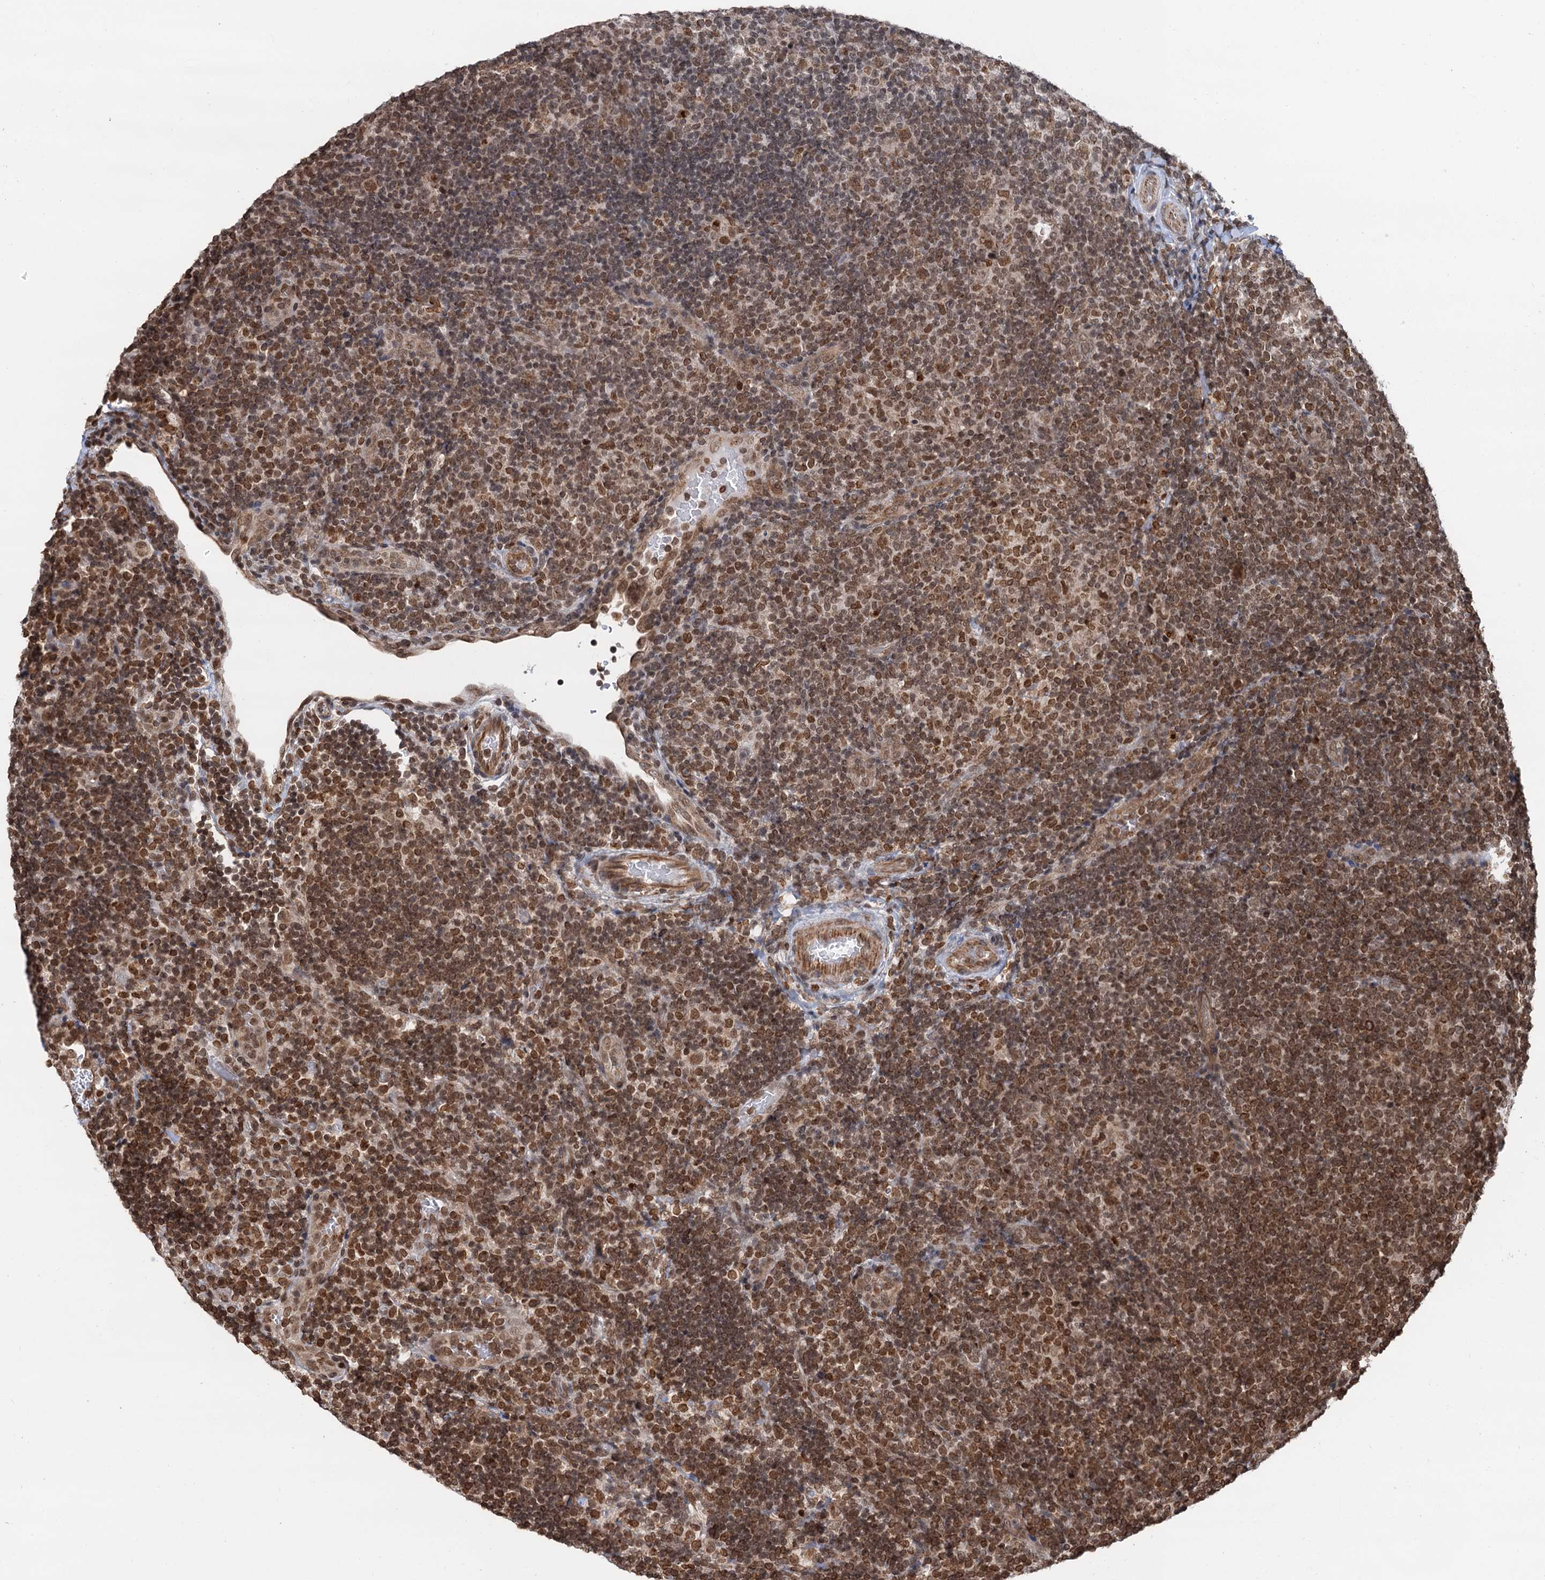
{"staining": {"intensity": "moderate", "quantity": ">75%", "location": "nuclear"}, "tissue": "lymphoma", "cell_type": "Tumor cells", "image_type": "cancer", "snomed": [{"axis": "morphology", "description": "Hodgkin's disease, NOS"}, {"axis": "topography", "description": "Lymph node"}], "caption": "Human lymphoma stained with a protein marker demonstrates moderate staining in tumor cells.", "gene": "ZC3H13", "patient": {"sex": "female", "age": 57}}